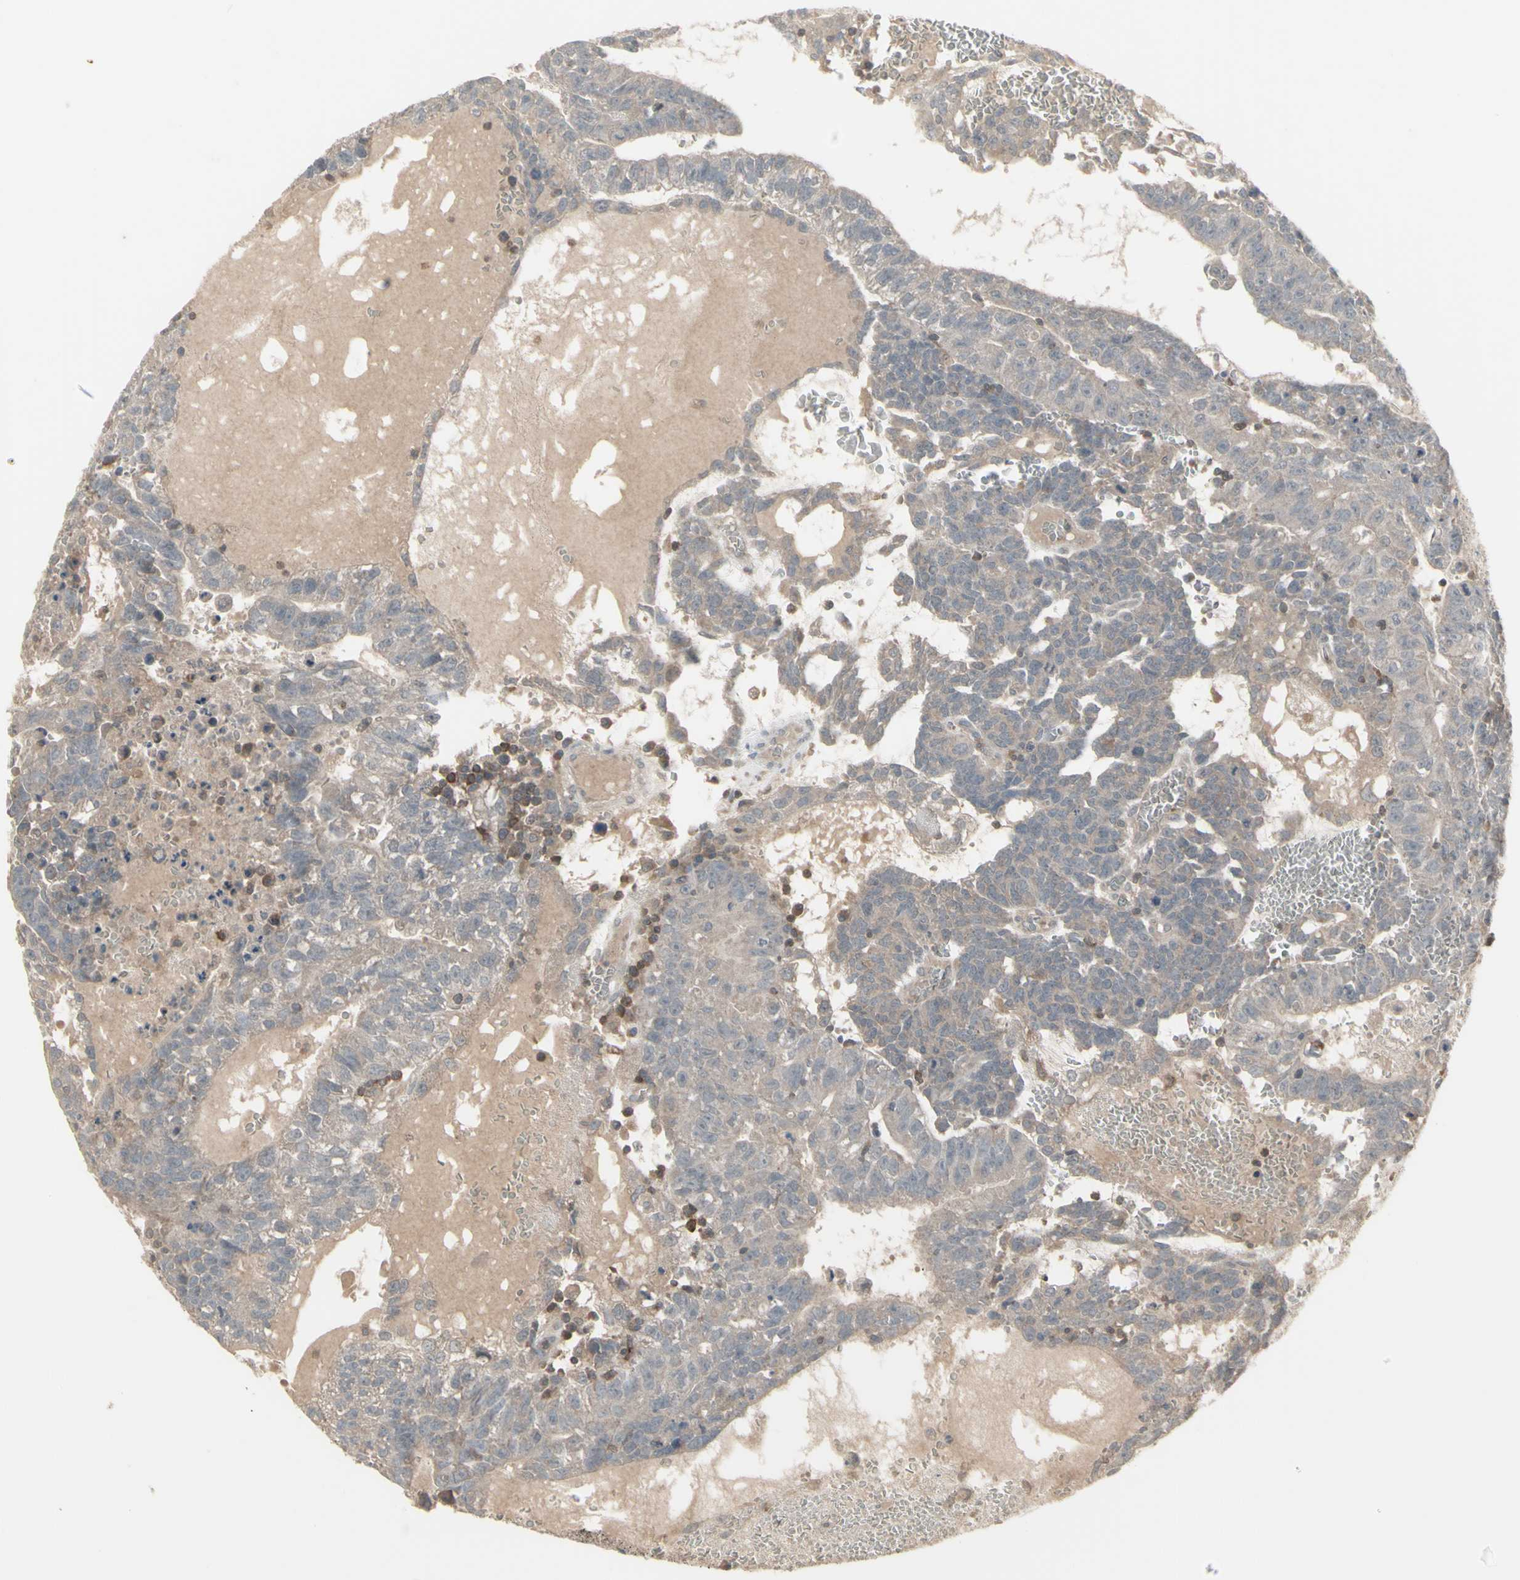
{"staining": {"intensity": "negative", "quantity": "none", "location": "none"}, "tissue": "testis cancer", "cell_type": "Tumor cells", "image_type": "cancer", "snomed": [{"axis": "morphology", "description": "Seminoma, NOS"}, {"axis": "morphology", "description": "Carcinoma, Embryonal, NOS"}, {"axis": "topography", "description": "Testis"}], "caption": "Testis cancer was stained to show a protein in brown. There is no significant staining in tumor cells.", "gene": "CSK", "patient": {"sex": "male", "age": 52}}